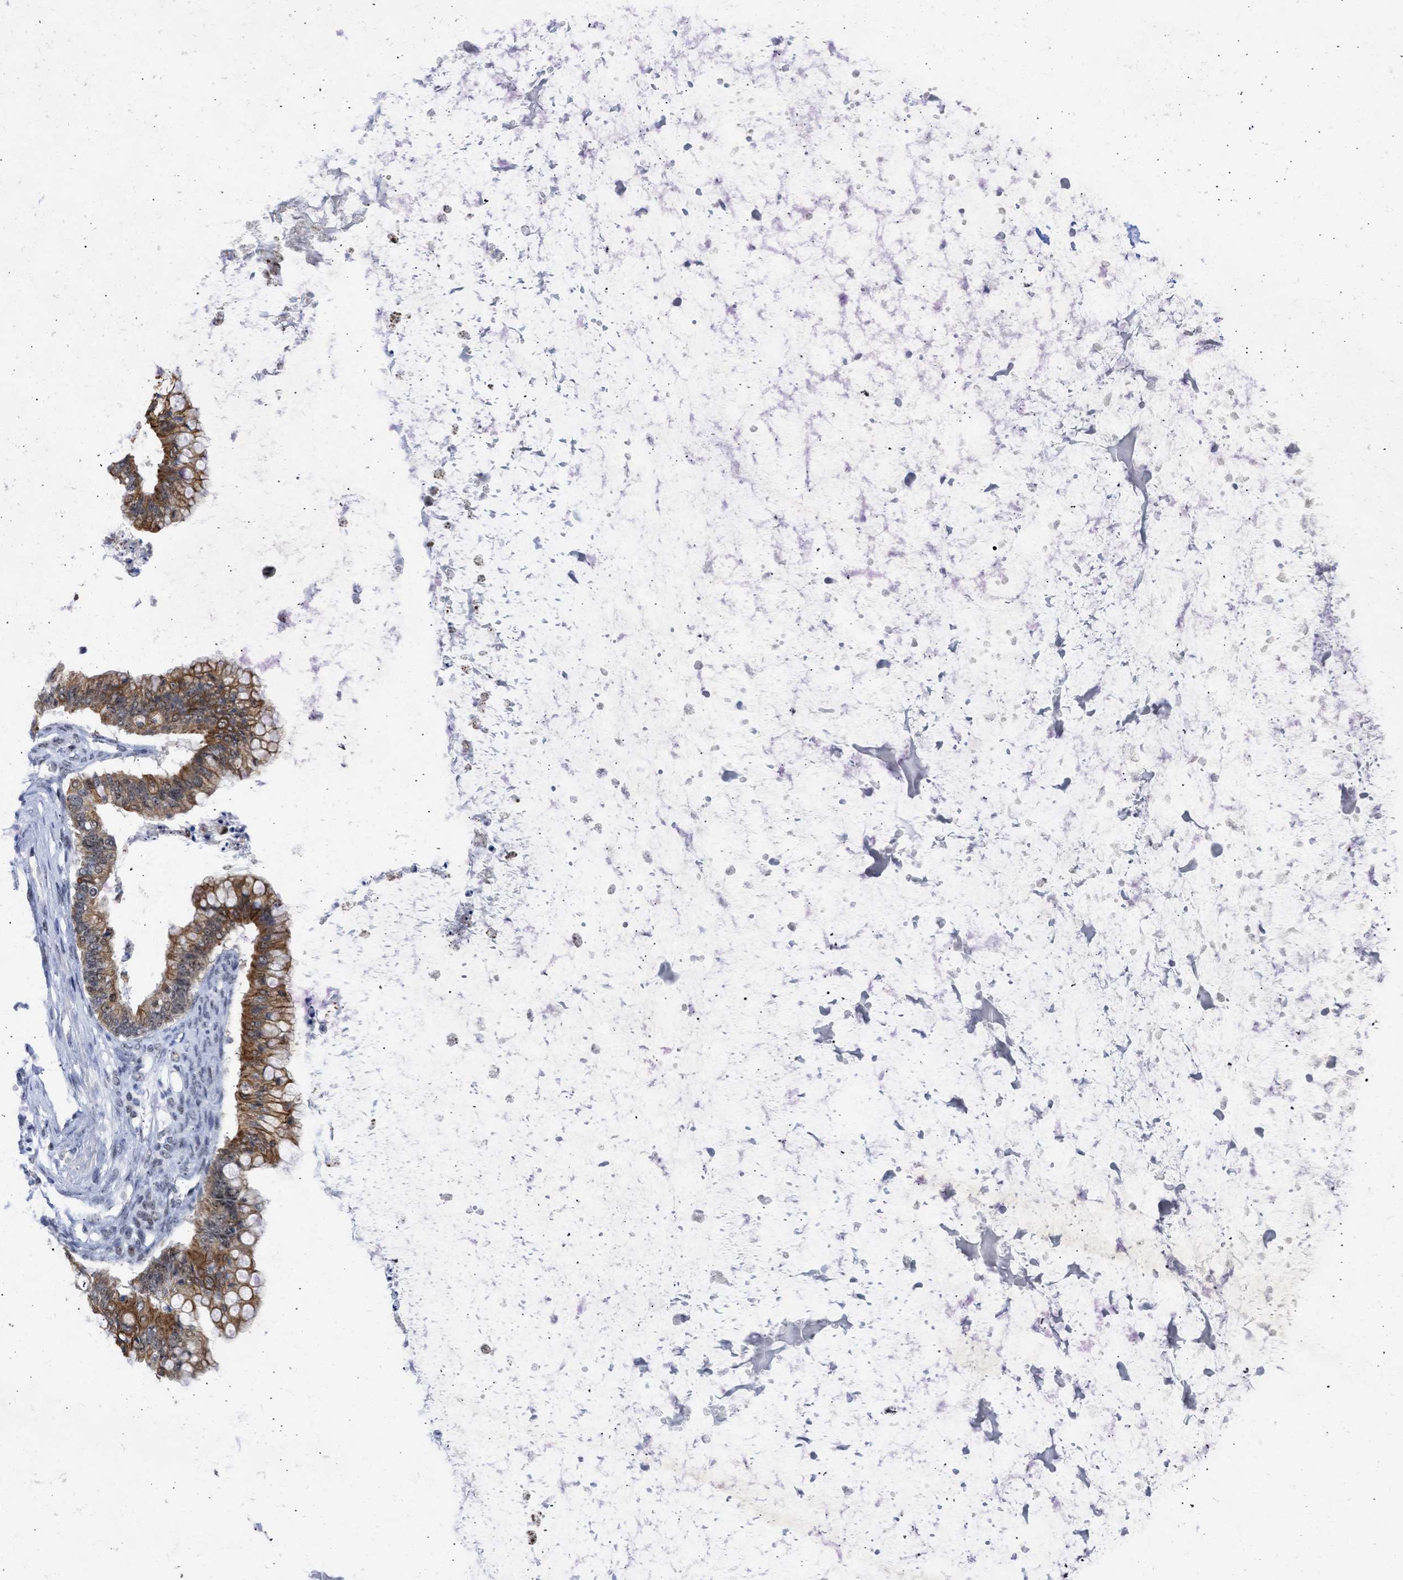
{"staining": {"intensity": "moderate", "quantity": ">75%", "location": "cytoplasmic/membranous"}, "tissue": "ovarian cancer", "cell_type": "Tumor cells", "image_type": "cancer", "snomed": [{"axis": "morphology", "description": "Cystadenocarcinoma, mucinous, NOS"}, {"axis": "topography", "description": "Ovary"}], "caption": "Immunohistochemical staining of ovarian mucinous cystadenocarcinoma shows medium levels of moderate cytoplasmic/membranous protein positivity in approximately >75% of tumor cells. The protein of interest is shown in brown color, while the nuclei are stained blue.", "gene": "DDX41", "patient": {"sex": "female", "age": 57}}